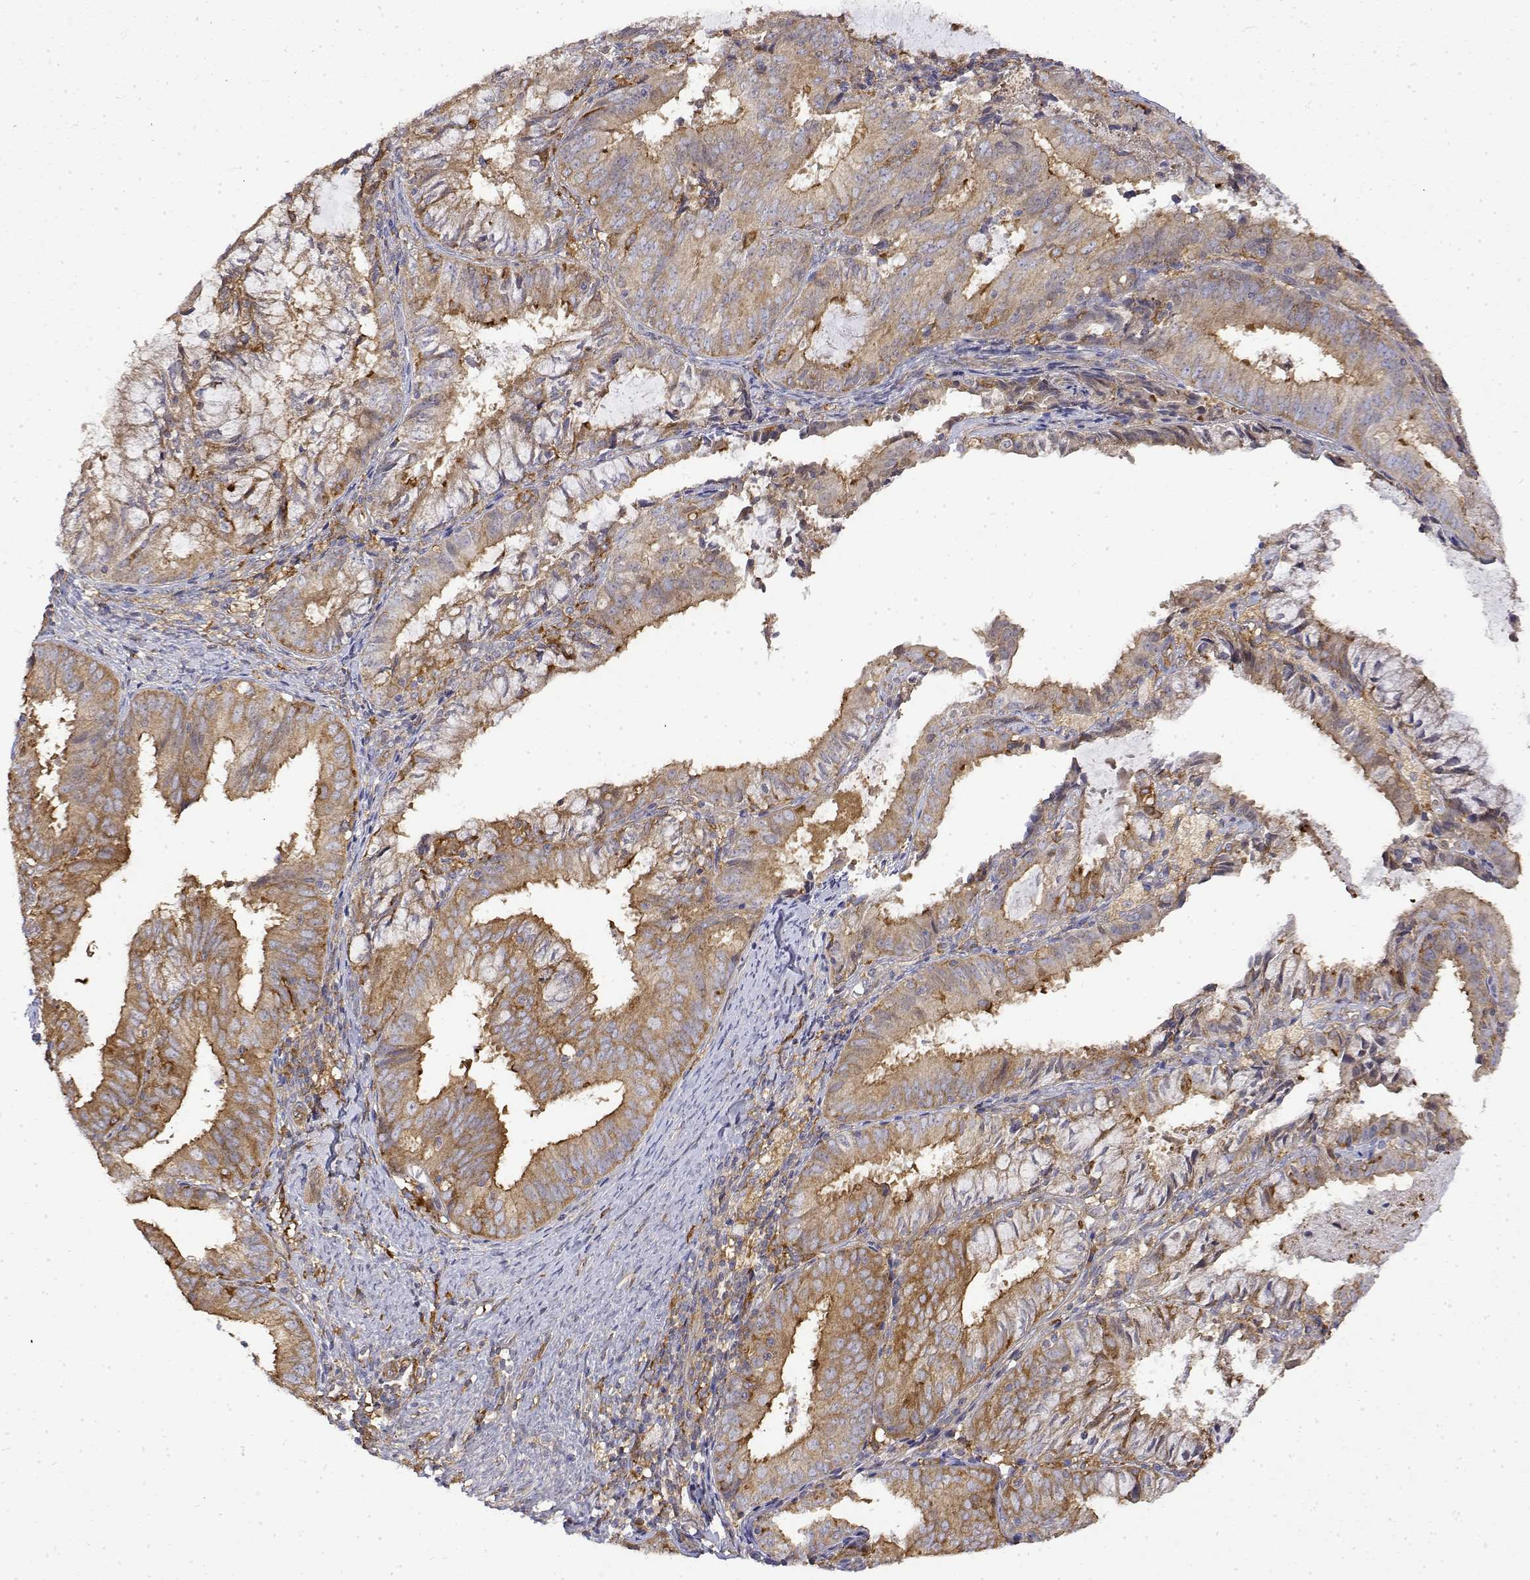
{"staining": {"intensity": "moderate", "quantity": ">75%", "location": "cytoplasmic/membranous"}, "tissue": "endometrial cancer", "cell_type": "Tumor cells", "image_type": "cancer", "snomed": [{"axis": "morphology", "description": "Adenocarcinoma, NOS"}, {"axis": "topography", "description": "Endometrium"}], "caption": "Protein staining reveals moderate cytoplasmic/membranous staining in about >75% of tumor cells in endometrial cancer (adenocarcinoma).", "gene": "PACSIN2", "patient": {"sex": "female", "age": 57}}